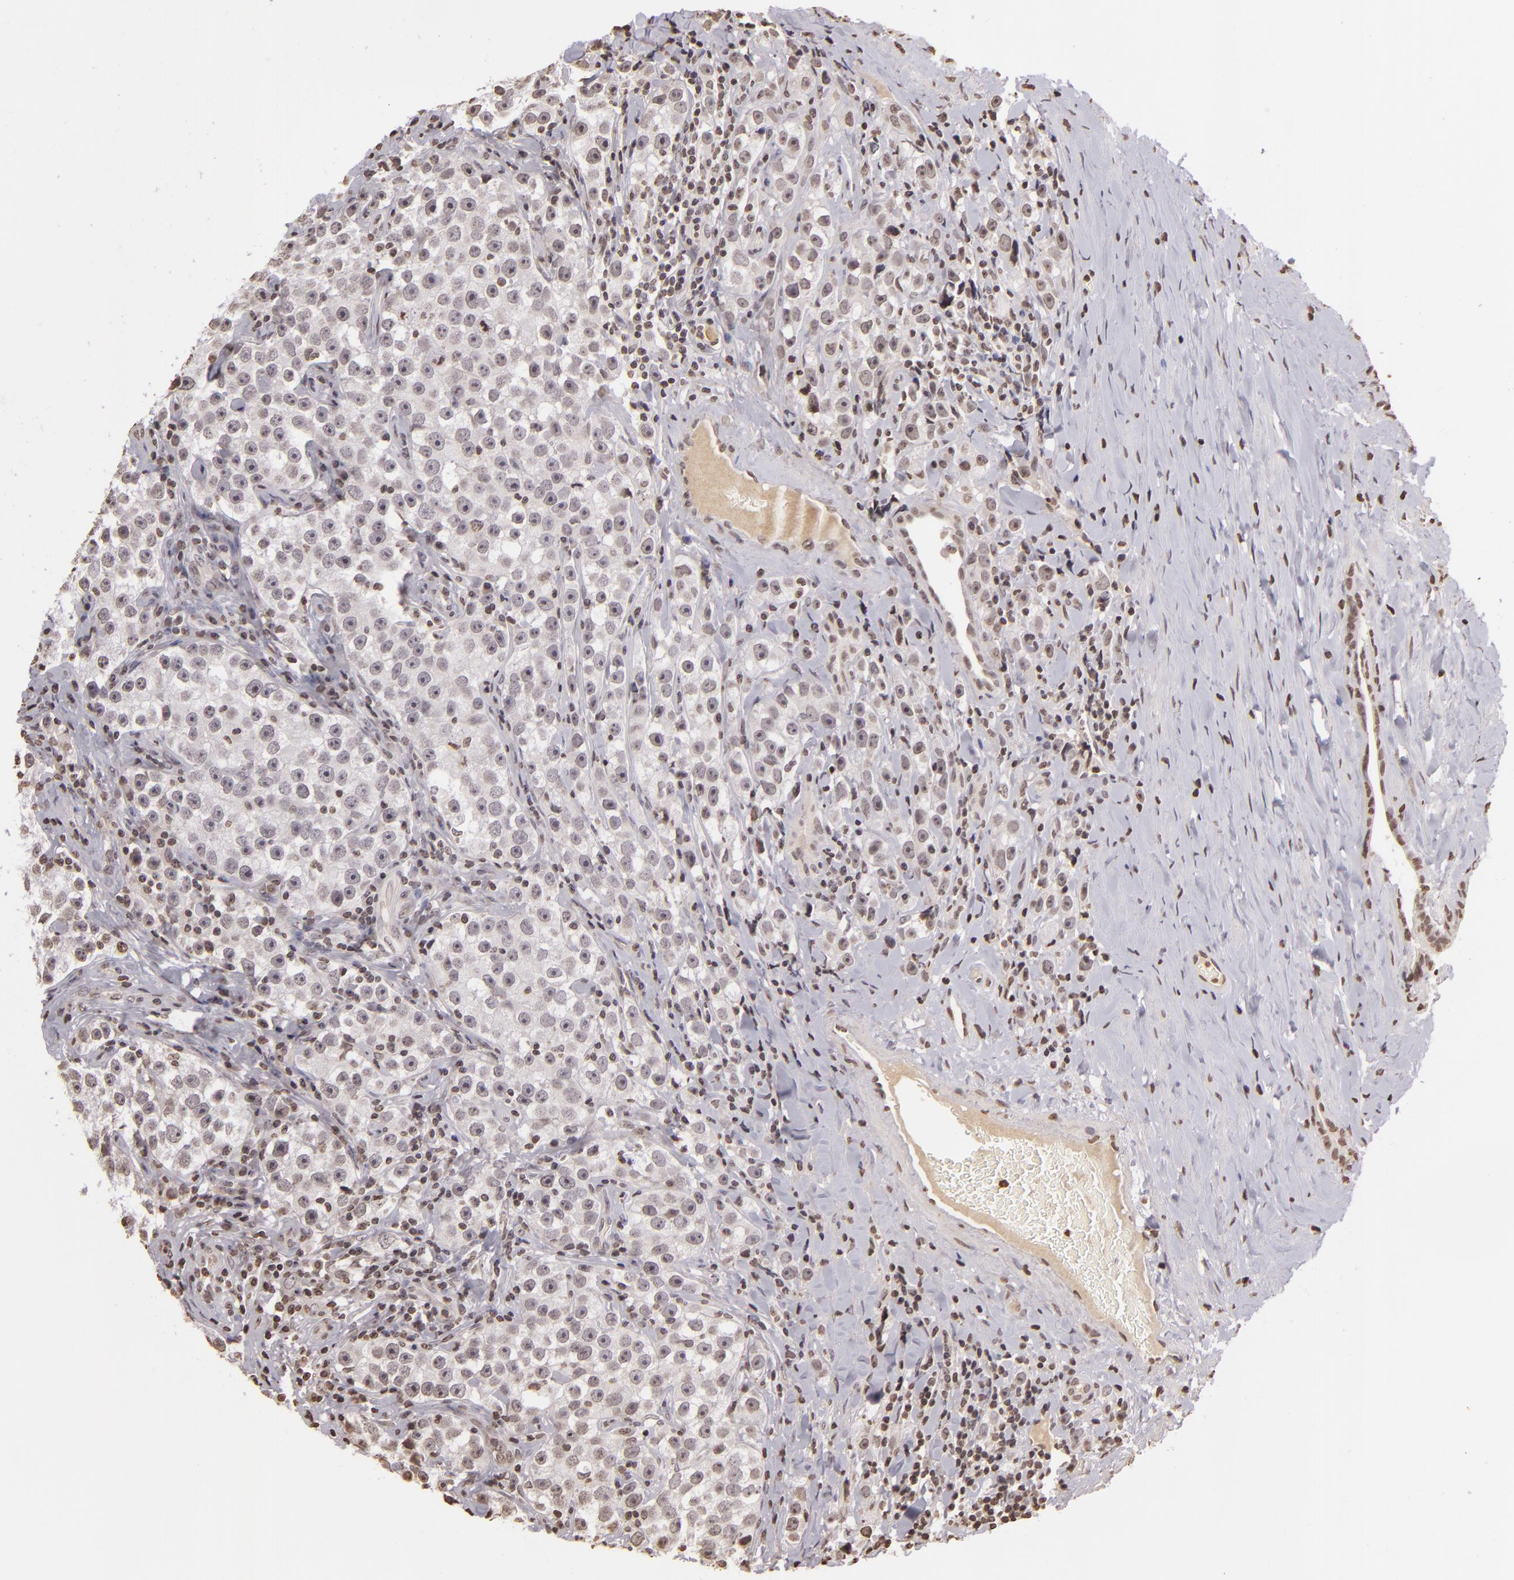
{"staining": {"intensity": "negative", "quantity": "none", "location": "none"}, "tissue": "testis cancer", "cell_type": "Tumor cells", "image_type": "cancer", "snomed": [{"axis": "morphology", "description": "Seminoma, NOS"}, {"axis": "topography", "description": "Testis"}], "caption": "Testis cancer was stained to show a protein in brown. There is no significant staining in tumor cells.", "gene": "THRB", "patient": {"sex": "male", "age": 32}}